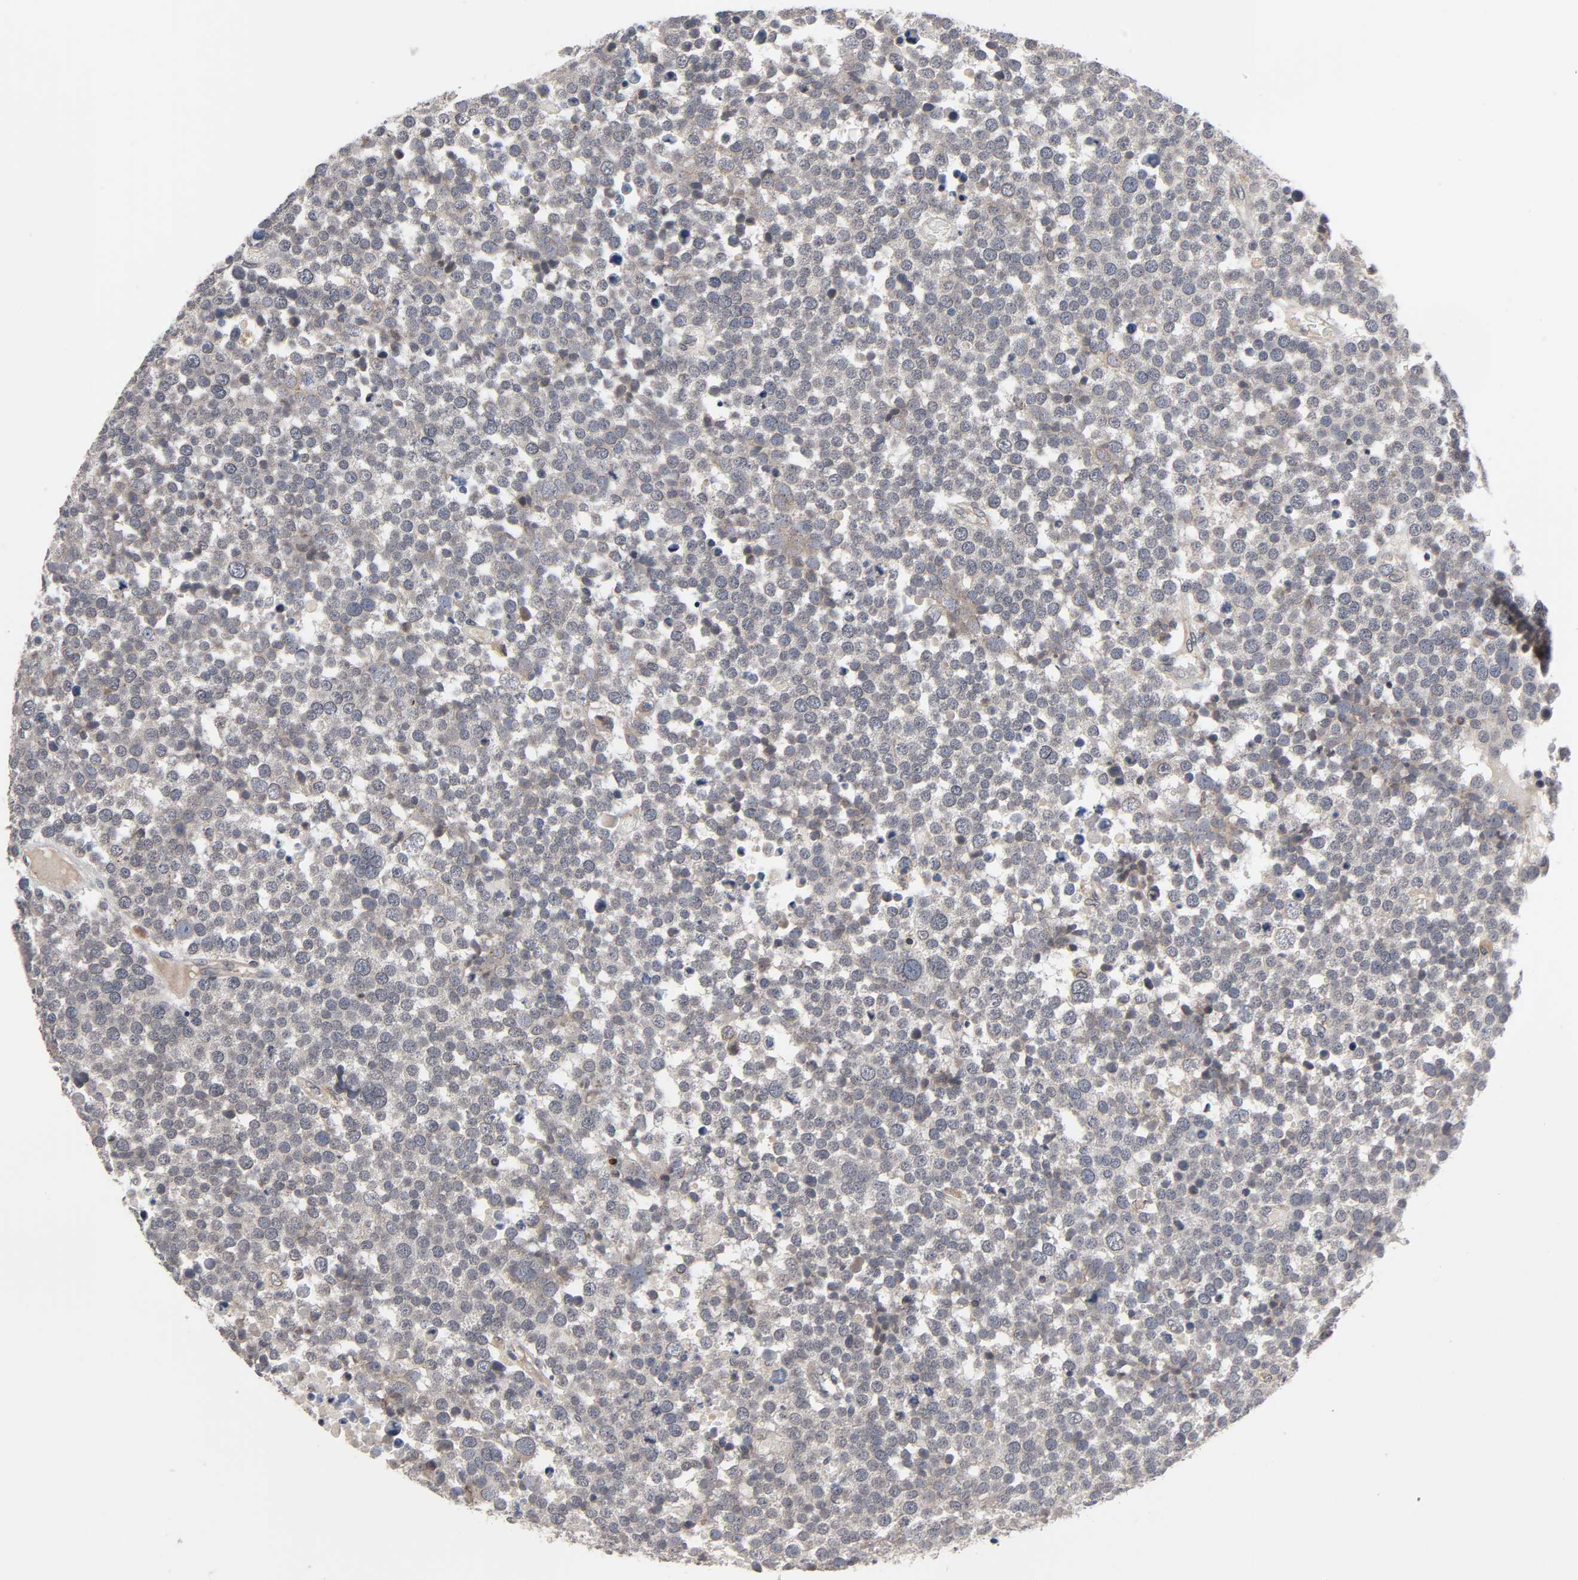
{"staining": {"intensity": "weak", "quantity": "25%-75%", "location": "cytoplasmic/membranous"}, "tissue": "testis cancer", "cell_type": "Tumor cells", "image_type": "cancer", "snomed": [{"axis": "morphology", "description": "Seminoma, NOS"}, {"axis": "topography", "description": "Testis"}], "caption": "This is a micrograph of IHC staining of testis cancer, which shows weak expression in the cytoplasmic/membranous of tumor cells.", "gene": "CCDC175", "patient": {"sex": "male", "age": 71}}